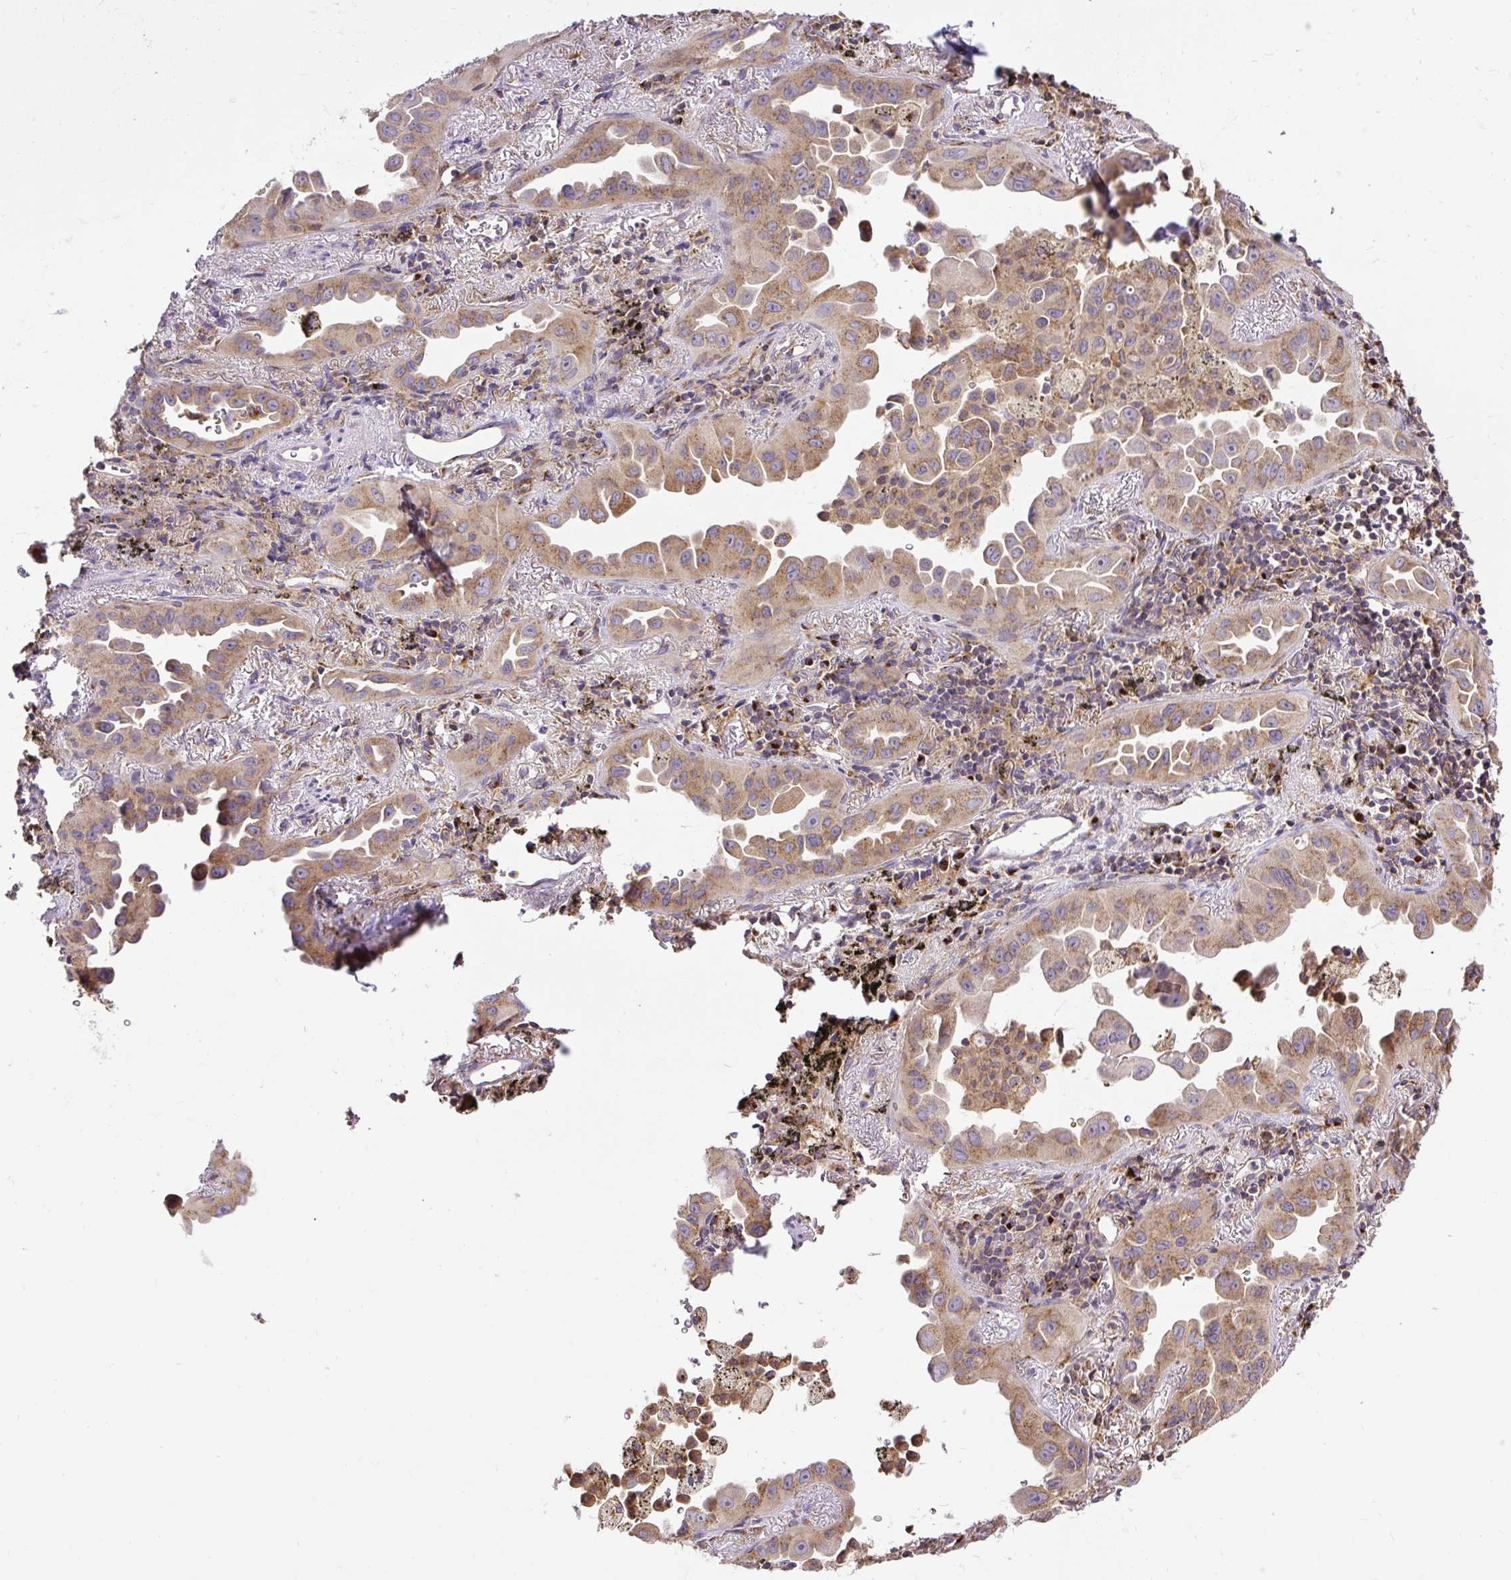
{"staining": {"intensity": "moderate", "quantity": ">75%", "location": "cytoplasmic/membranous"}, "tissue": "lung cancer", "cell_type": "Tumor cells", "image_type": "cancer", "snomed": [{"axis": "morphology", "description": "Adenocarcinoma, NOS"}, {"axis": "topography", "description": "Lung"}], "caption": "Moderate cytoplasmic/membranous staining is seen in approximately >75% of tumor cells in lung adenocarcinoma.", "gene": "SMC4", "patient": {"sex": "male", "age": 68}}